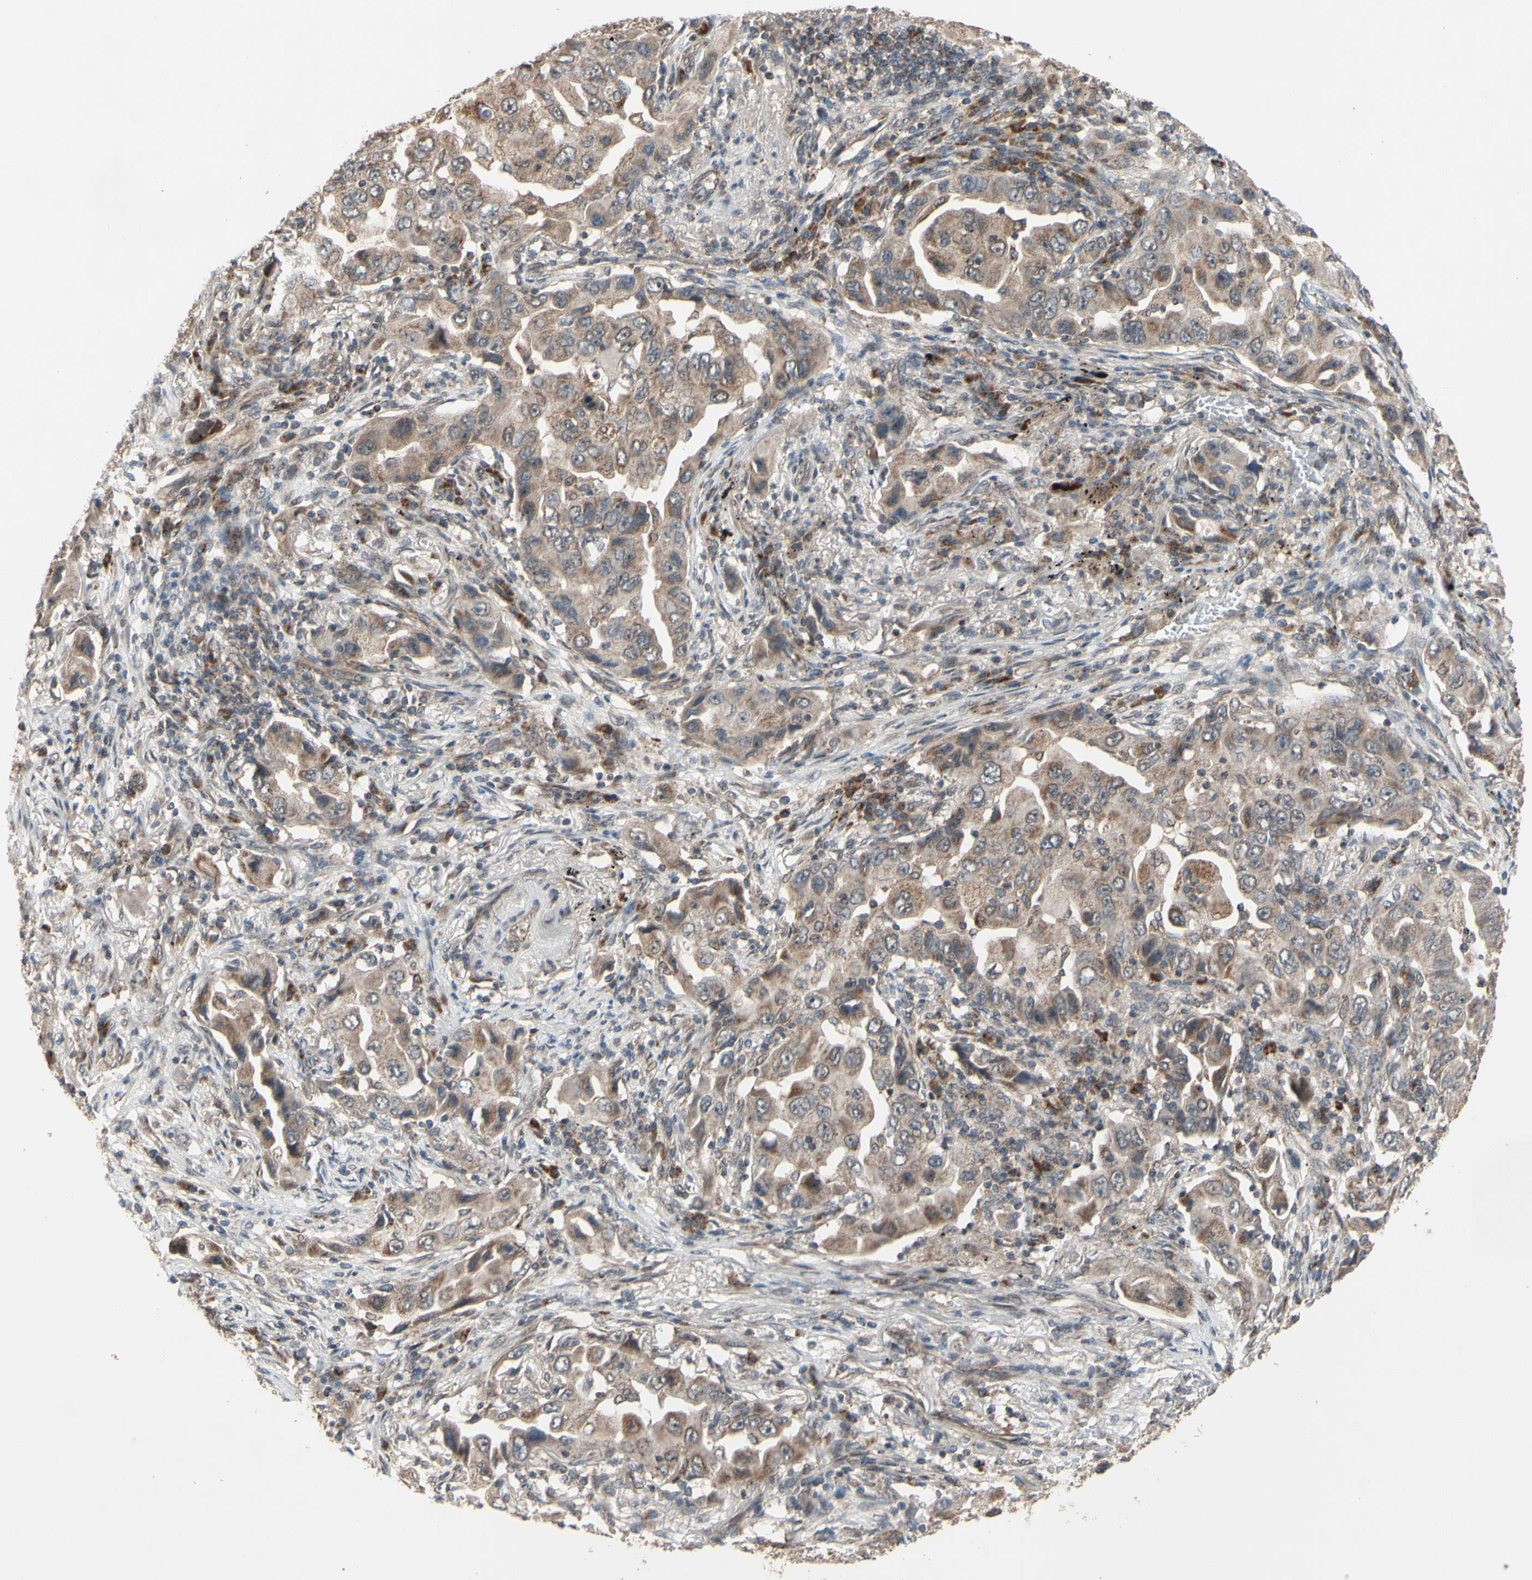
{"staining": {"intensity": "weak", "quantity": ">75%", "location": "cytoplasmic/membranous"}, "tissue": "lung cancer", "cell_type": "Tumor cells", "image_type": "cancer", "snomed": [{"axis": "morphology", "description": "Adenocarcinoma, NOS"}, {"axis": "topography", "description": "Lung"}], "caption": "DAB immunohistochemical staining of human lung cancer (adenocarcinoma) demonstrates weak cytoplasmic/membranous protein positivity in approximately >75% of tumor cells.", "gene": "CD164", "patient": {"sex": "female", "age": 65}}